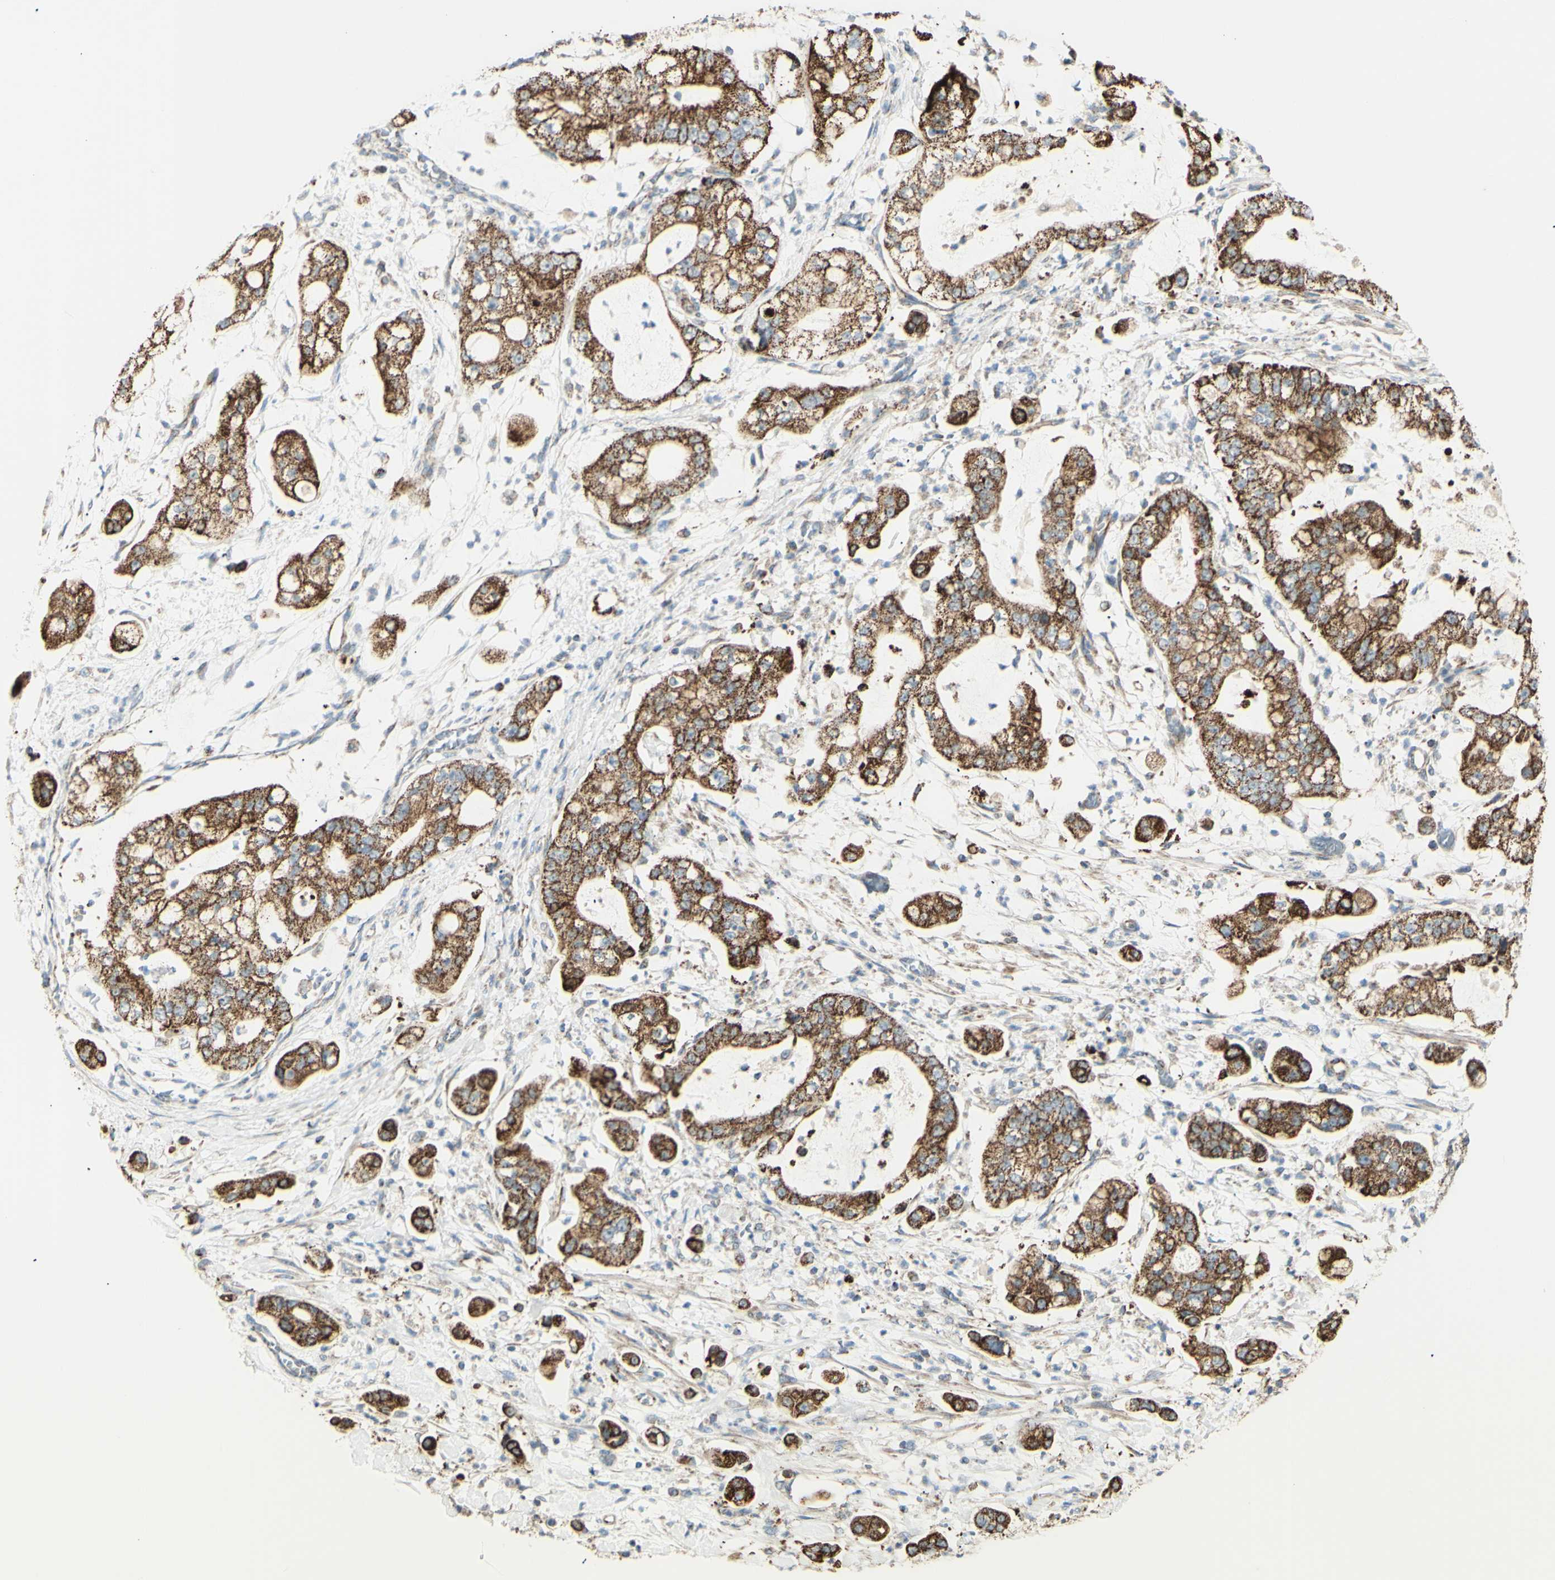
{"staining": {"intensity": "moderate", "quantity": ">75%", "location": "cytoplasmic/membranous"}, "tissue": "stomach cancer", "cell_type": "Tumor cells", "image_type": "cancer", "snomed": [{"axis": "morphology", "description": "Adenocarcinoma, NOS"}, {"axis": "topography", "description": "Stomach"}], "caption": "Stomach adenocarcinoma stained for a protein (brown) displays moderate cytoplasmic/membranous positive staining in approximately >75% of tumor cells.", "gene": "LETM1", "patient": {"sex": "male", "age": 76}}